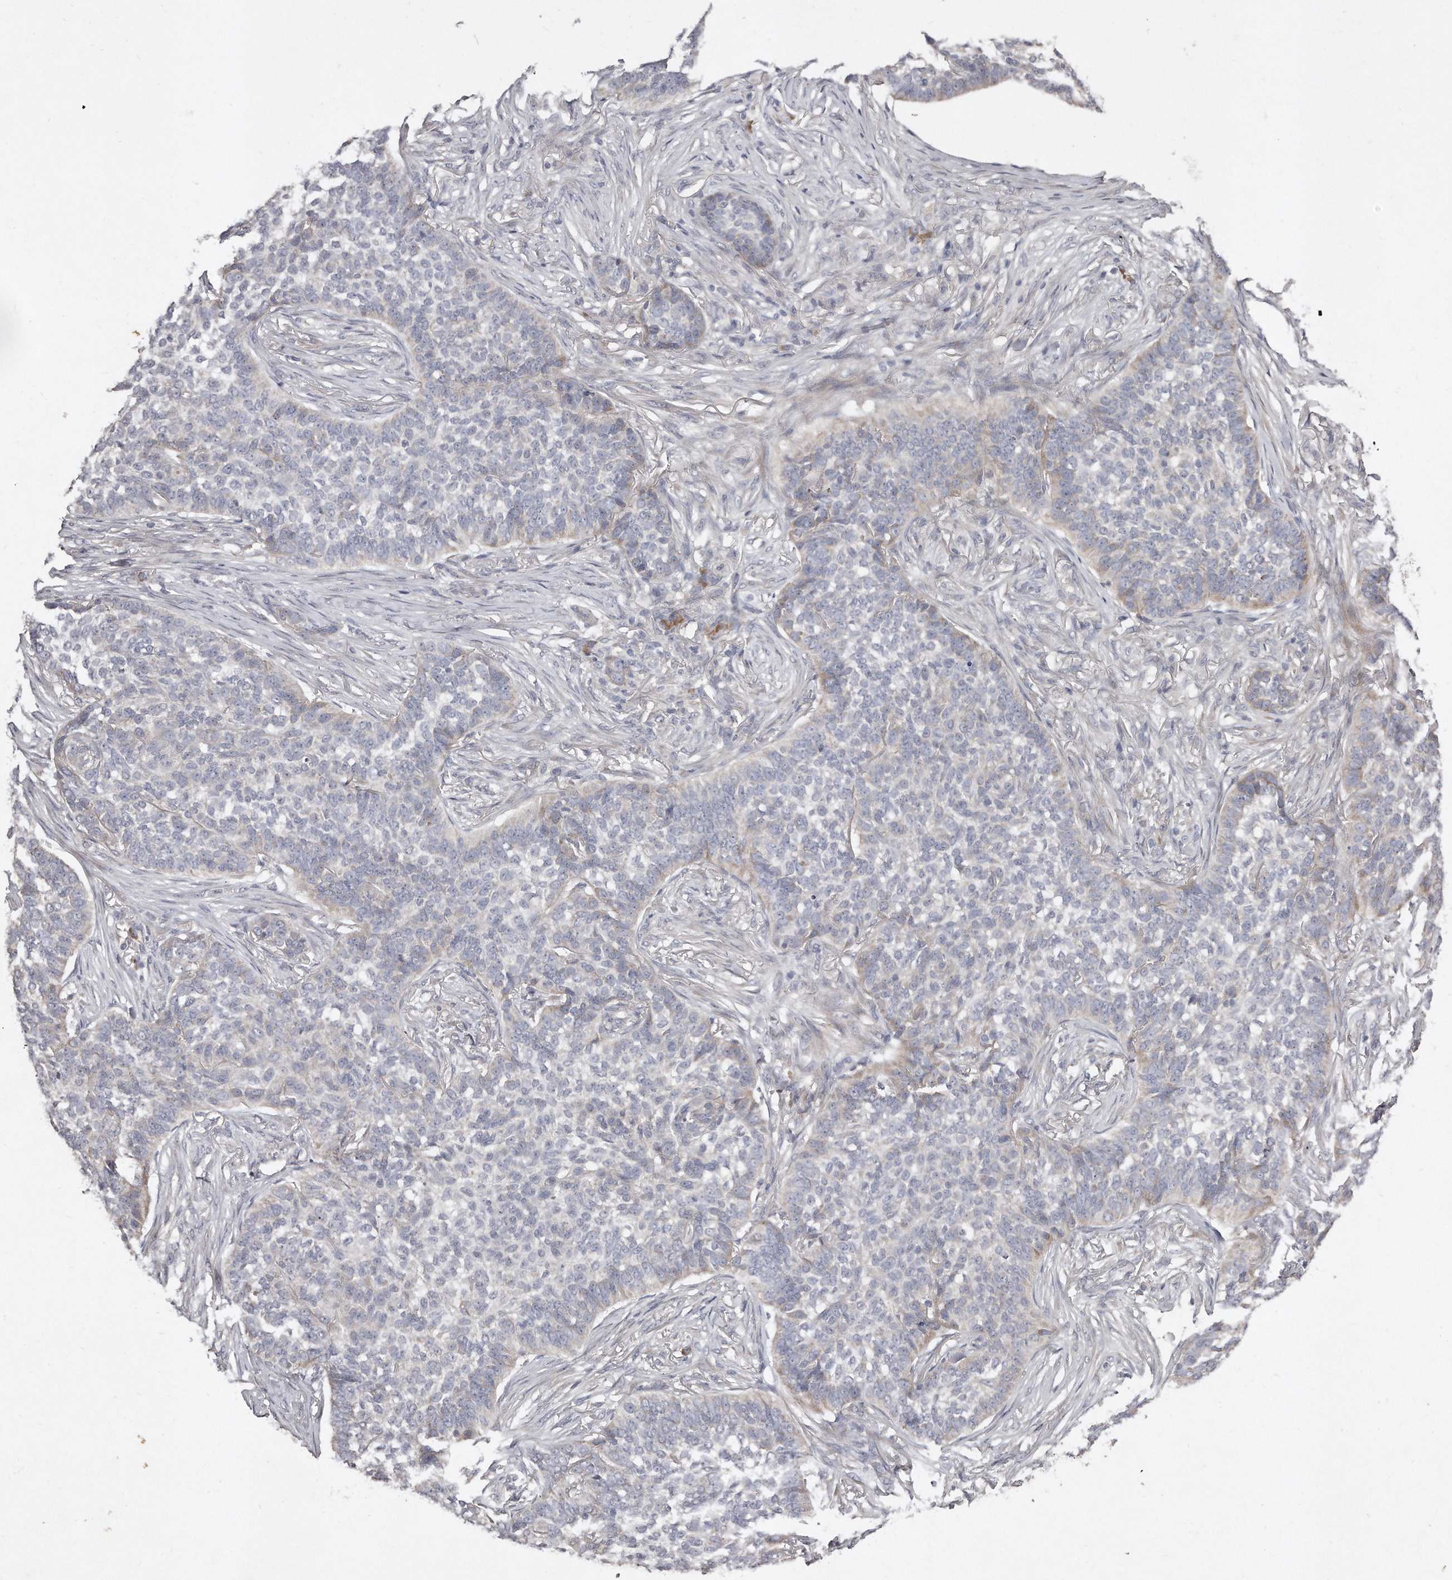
{"staining": {"intensity": "negative", "quantity": "none", "location": "none"}, "tissue": "skin cancer", "cell_type": "Tumor cells", "image_type": "cancer", "snomed": [{"axis": "morphology", "description": "Basal cell carcinoma"}, {"axis": "topography", "description": "Skin"}], "caption": "A histopathology image of human skin cancer is negative for staining in tumor cells. (Brightfield microscopy of DAB (3,3'-diaminobenzidine) immunohistochemistry (IHC) at high magnification).", "gene": "TECR", "patient": {"sex": "male", "age": 85}}